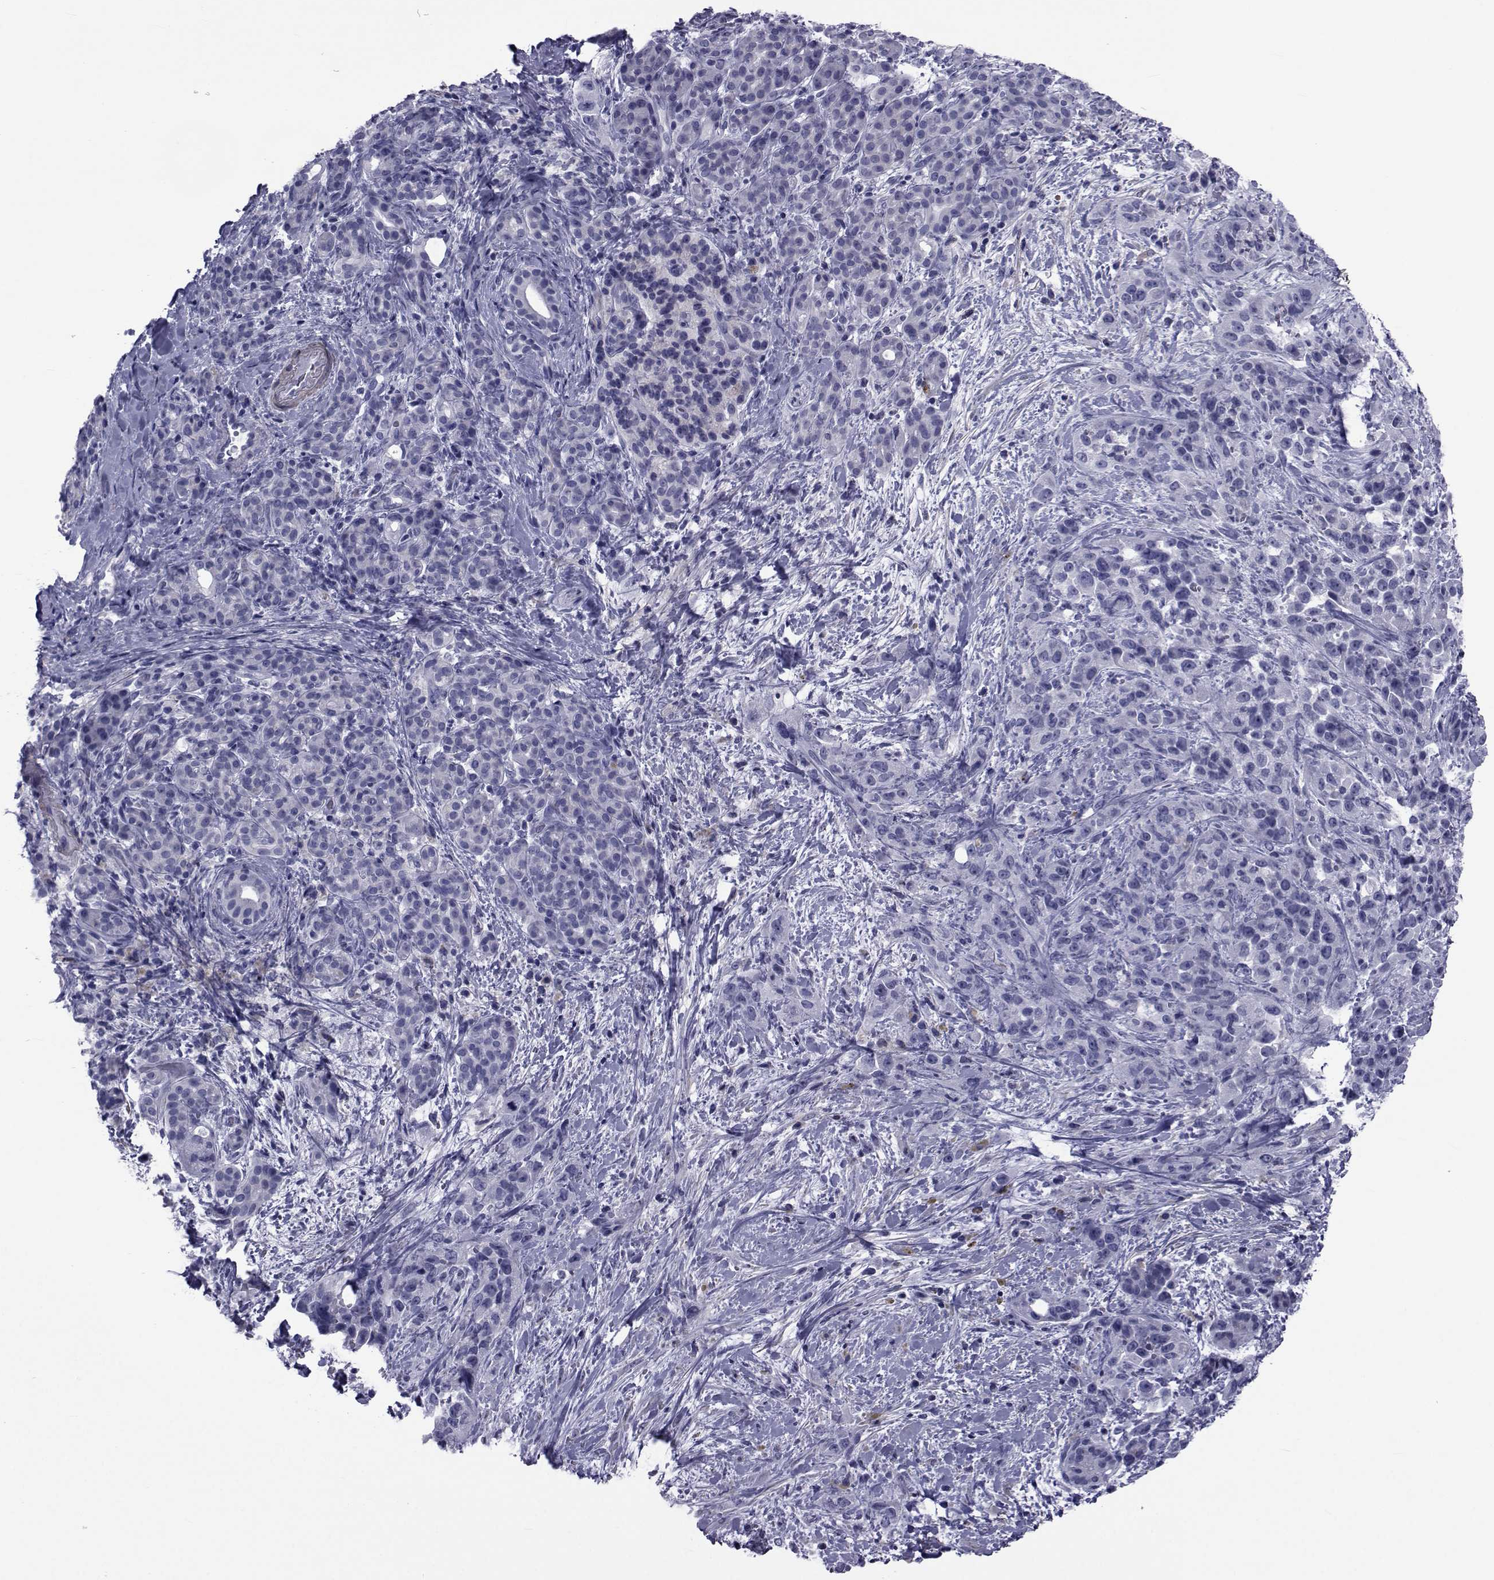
{"staining": {"intensity": "negative", "quantity": "none", "location": "none"}, "tissue": "pancreatic cancer", "cell_type": "Tumor cells", "image_type": "cancer", "snomed": [{"axis": "morphology", "description": "Adenocarcinoma, NOS"}, {"axis": "topography", "description": "Pancreas"}], "caption": "An immunohistochemistry histopathology image of pancreatic cancer (adenocarcinoma) is shown. There is no staining in tumor cells of pancreatic cancer (adenocarcinoma).", "gene": "GKAP1", "patient": {"sex": "male", "age": 44}}